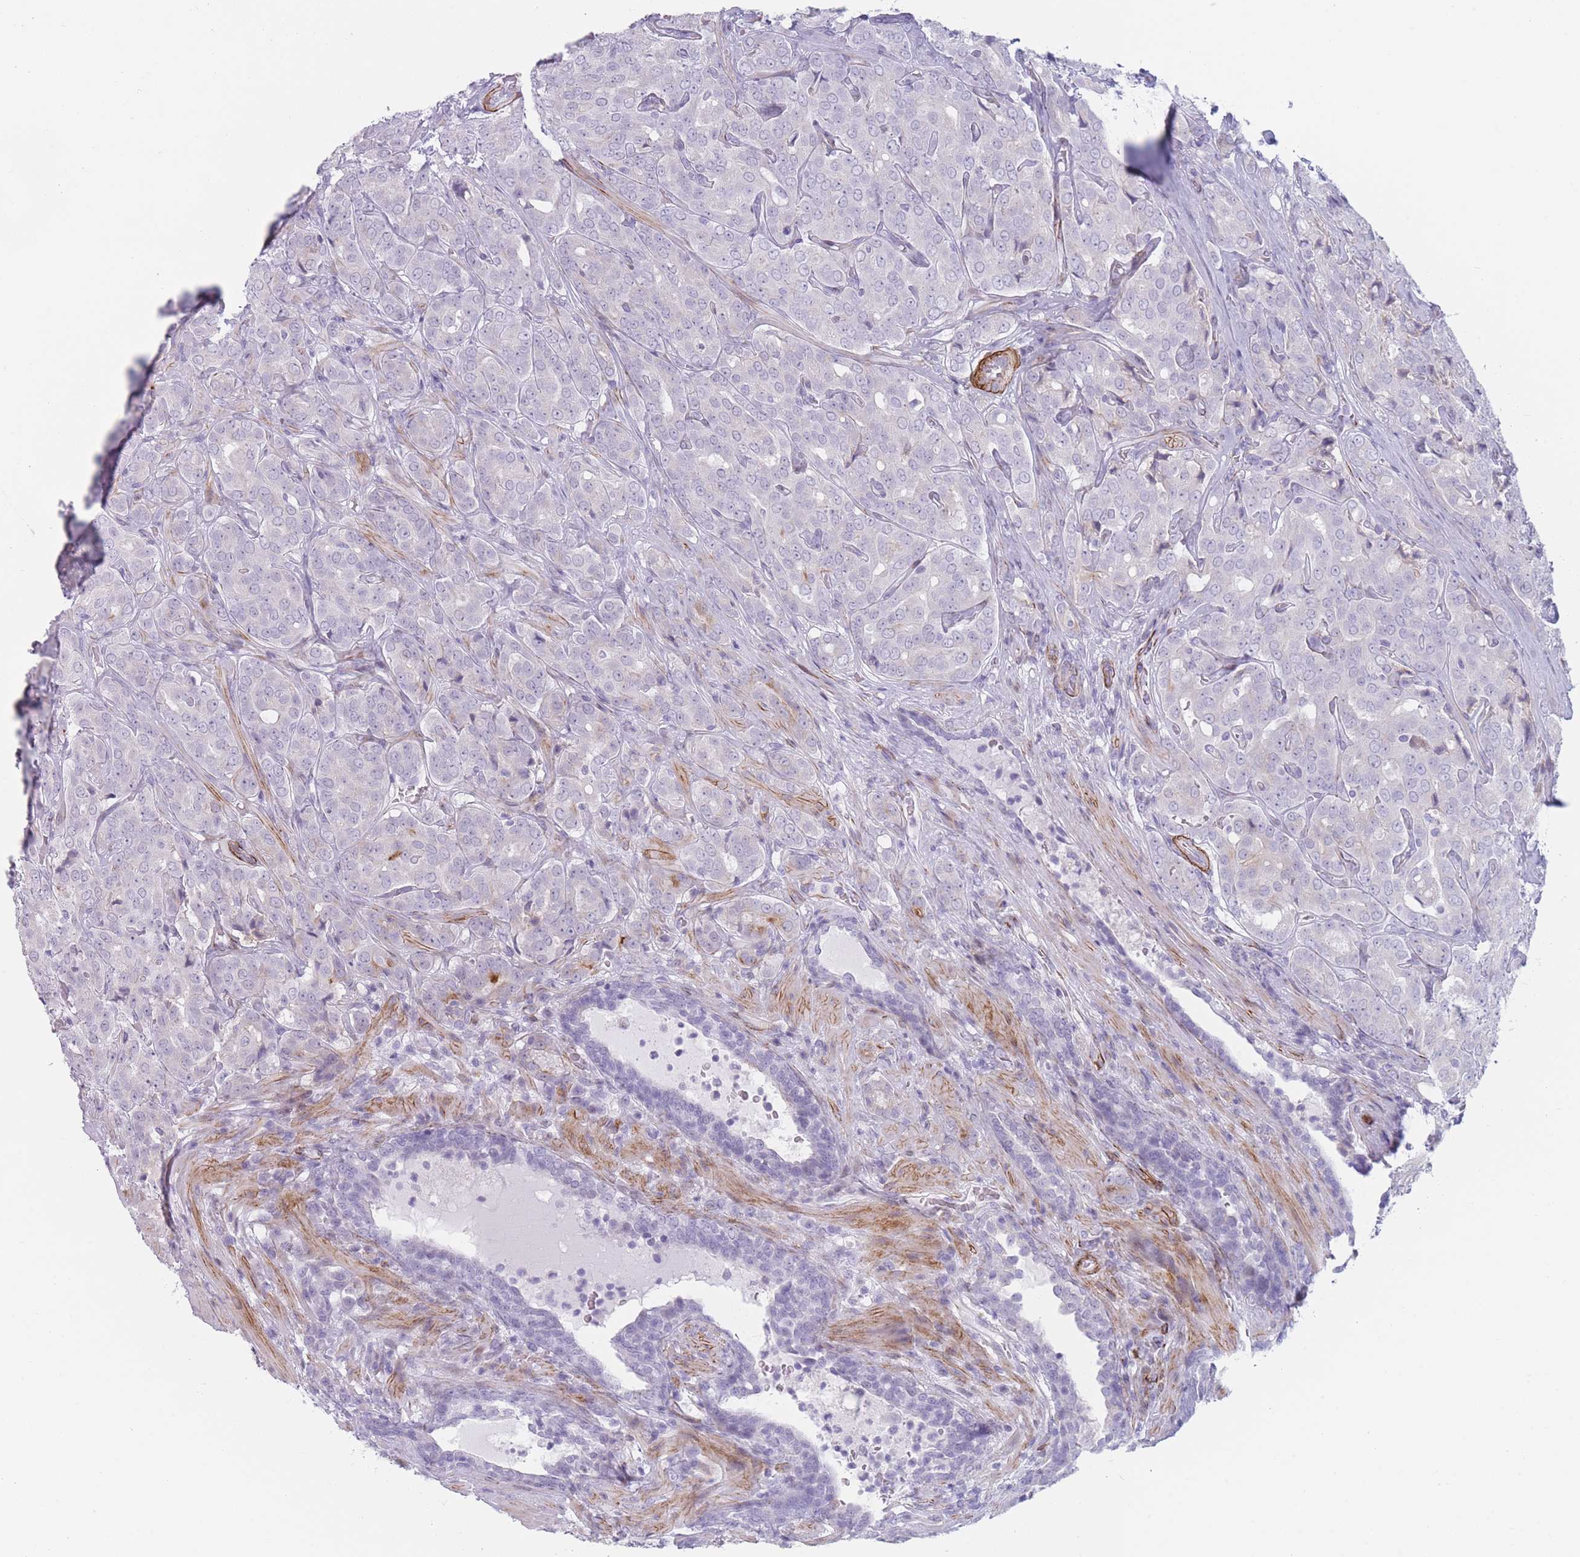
{"staining": {"intensity": "negative", "quantity": "none", "location": "none"}, "tissue": "prostate cancer", "cell_type": "Tumor cells", "image_type": "cancer", "snomed": [{"axis": "morphology", "description": "Adenocarcinoma, High grade"}, {"axis": "topography", "description": "Prostate"}], "caption": "The photomicrograph displays no significant staining in tumor cells of high-grade adenocarcinoma (prostate). (Immunohistochemistry (ihc), brightfield microscopy, high magnification).", "gene": "IFNA6", "patient": {"sex": "male", "age": 68}}